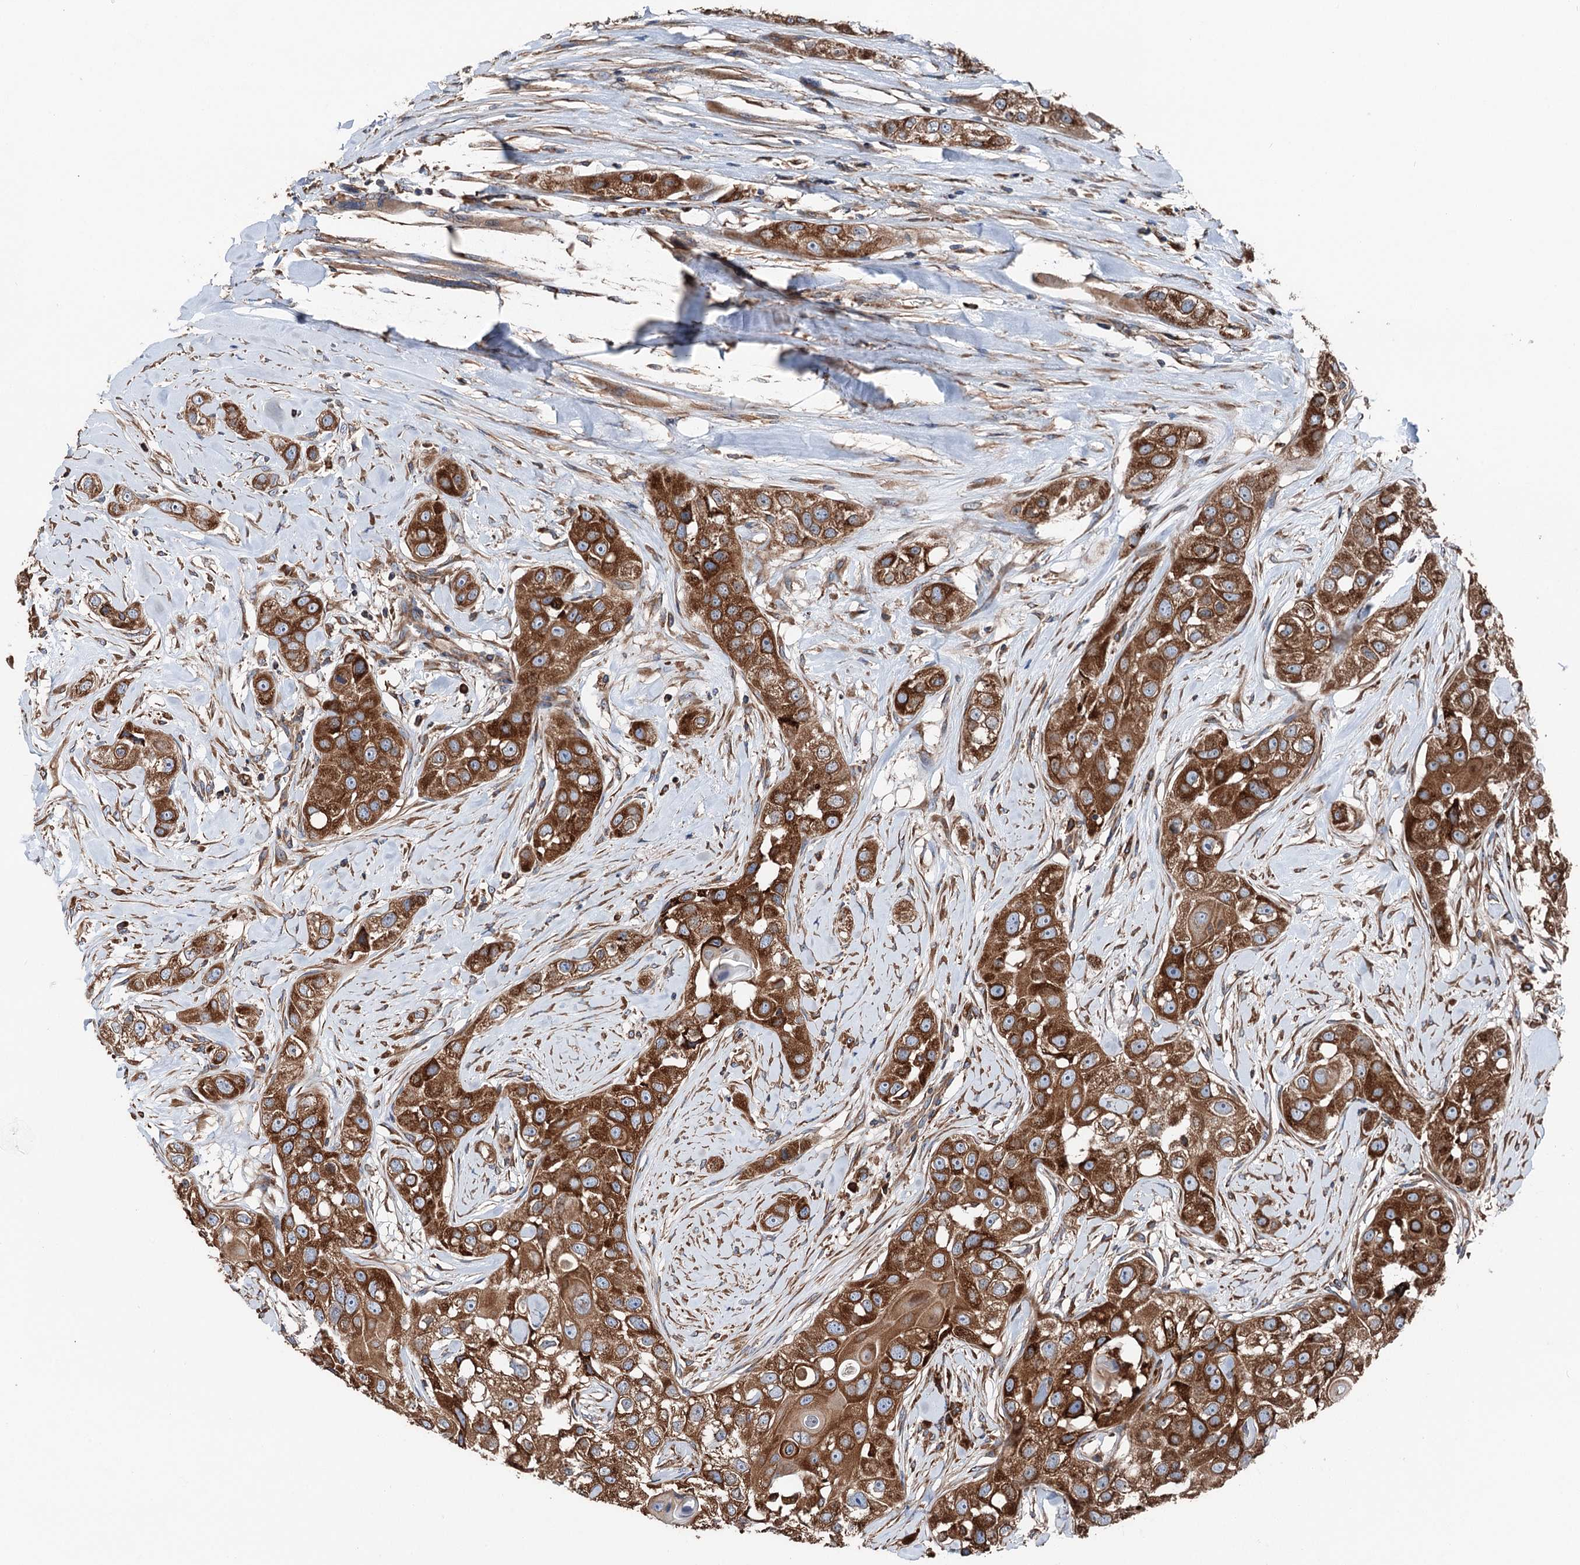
{"staining": {"intensity": "strong", "quantity": ">75%", "location": "cytoplasmic/membranous"}, "tissue": "head and neck cancer", "cell_type": "Tumor cells", "image_type": "cancer", "snomed": [{"axis": "morphology", "description": "Normal tissue, NOS"}, {"axis": "morphology", "description": "Squamous cell carcinoma, NOS"}, {"axis": "topography", "description": "Skeletal muscle"}, {"axis": "topography", "description": "Head-Neck"}], "caption": "Head and neck squamous cell carcinoma stained with DAB (3,3'-diaminobenzidine) immunohistochemistry shows high levels of strong cytoplasmic/membranous expression in approximately >75% of tumor cells.", "gene": "ERP29", "patient": {"sex": "male", "age": 51}}